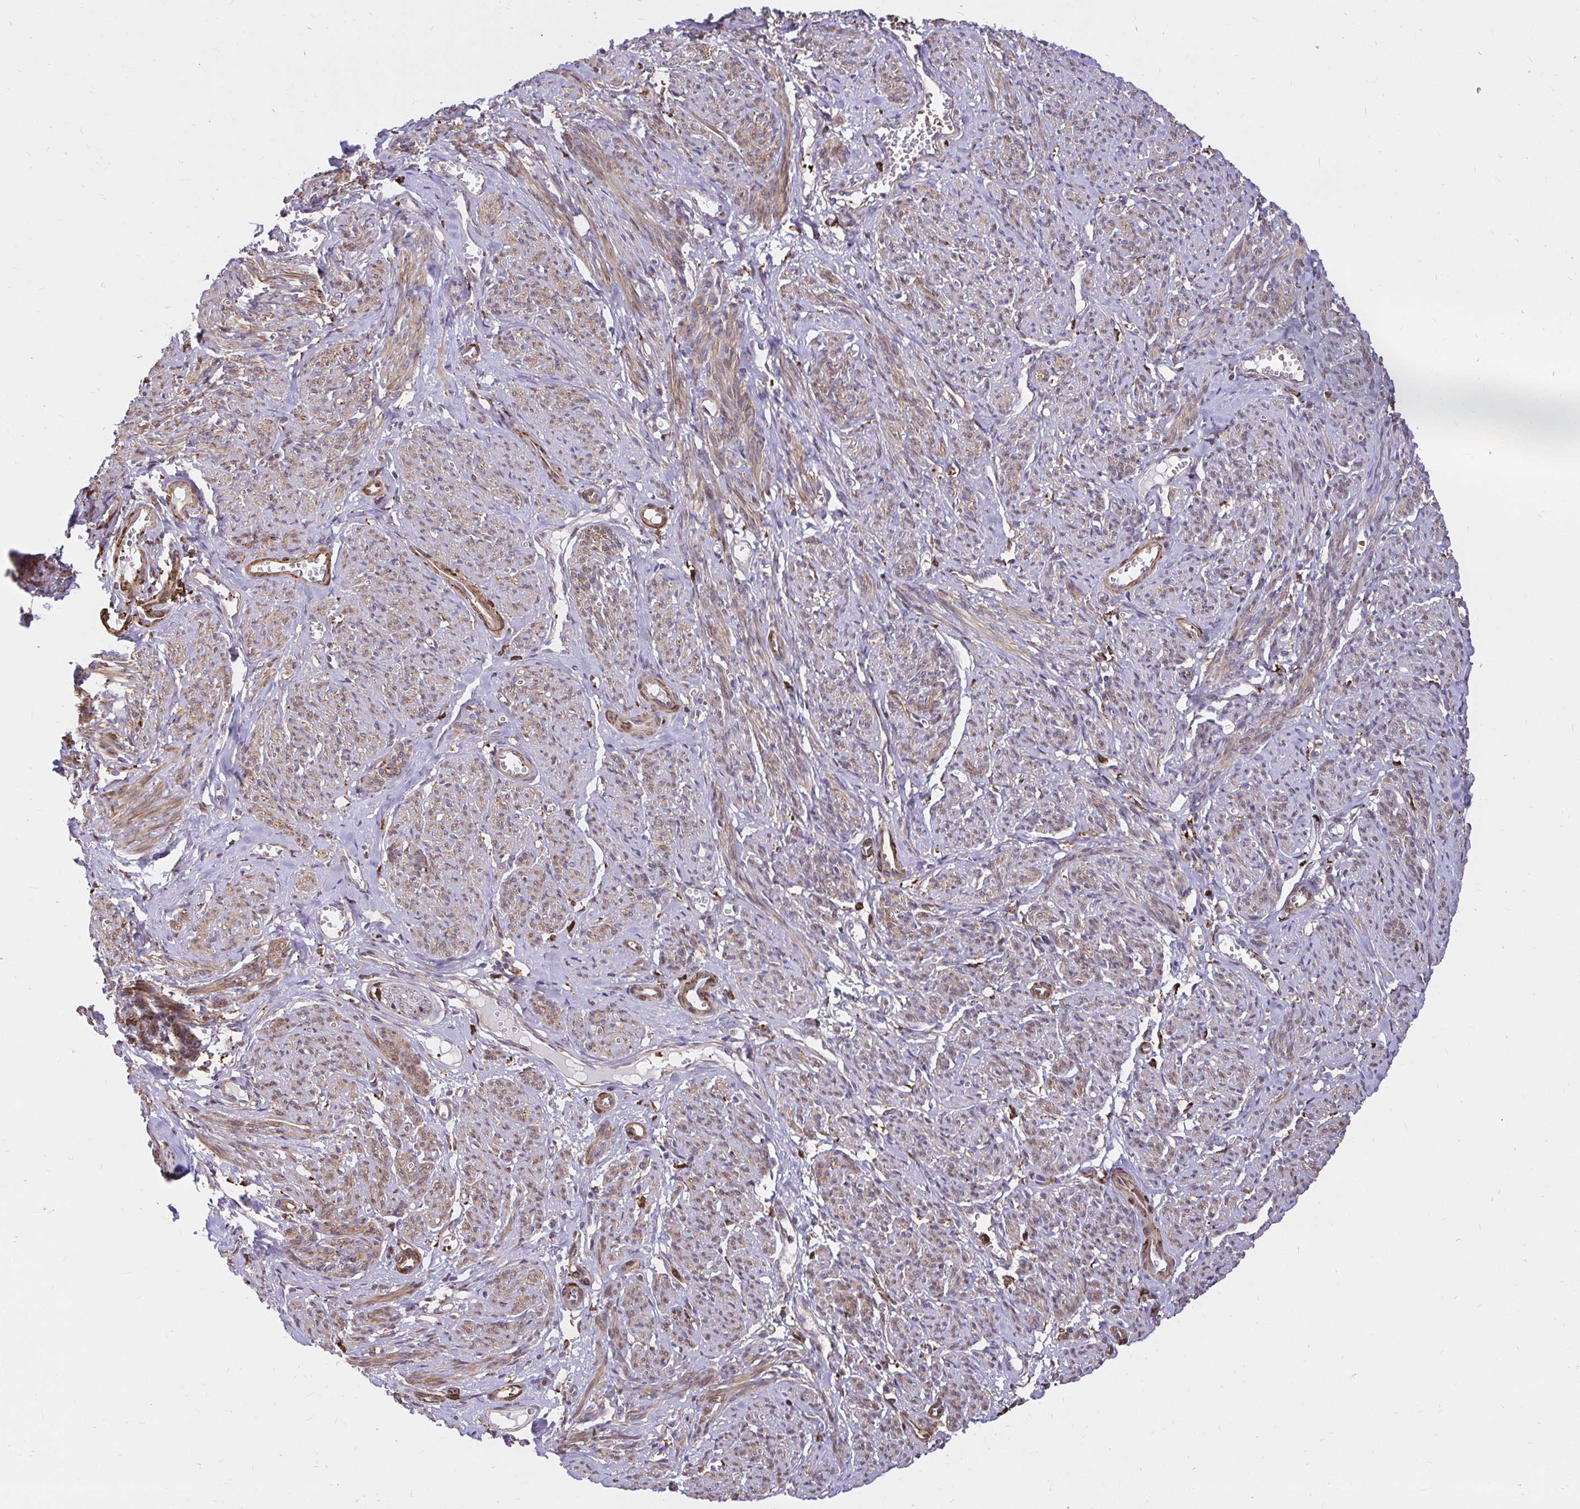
{"staining": {"intensity": "moderate", "quantity": ">75%", "location": "cytoplasmic/membranous"}, "tissue": "smooth muscle", "cell_type": "Smooth muscle cells", "image_type": "normal", "snomed": [{"axis": "morphology", "description": "Normal tissue, NOS"}, {"axis": "topography", "description": "Smooth muscle"}], "caption": "Smooth muscle stained with DAB immunohistochemistry reveals medium levels of moderate cytoplasmic/membranous positivity in about >75% of smooth muscle cells.", "gene": "GSN", "patient": {"sex": "female", "age": 65}}